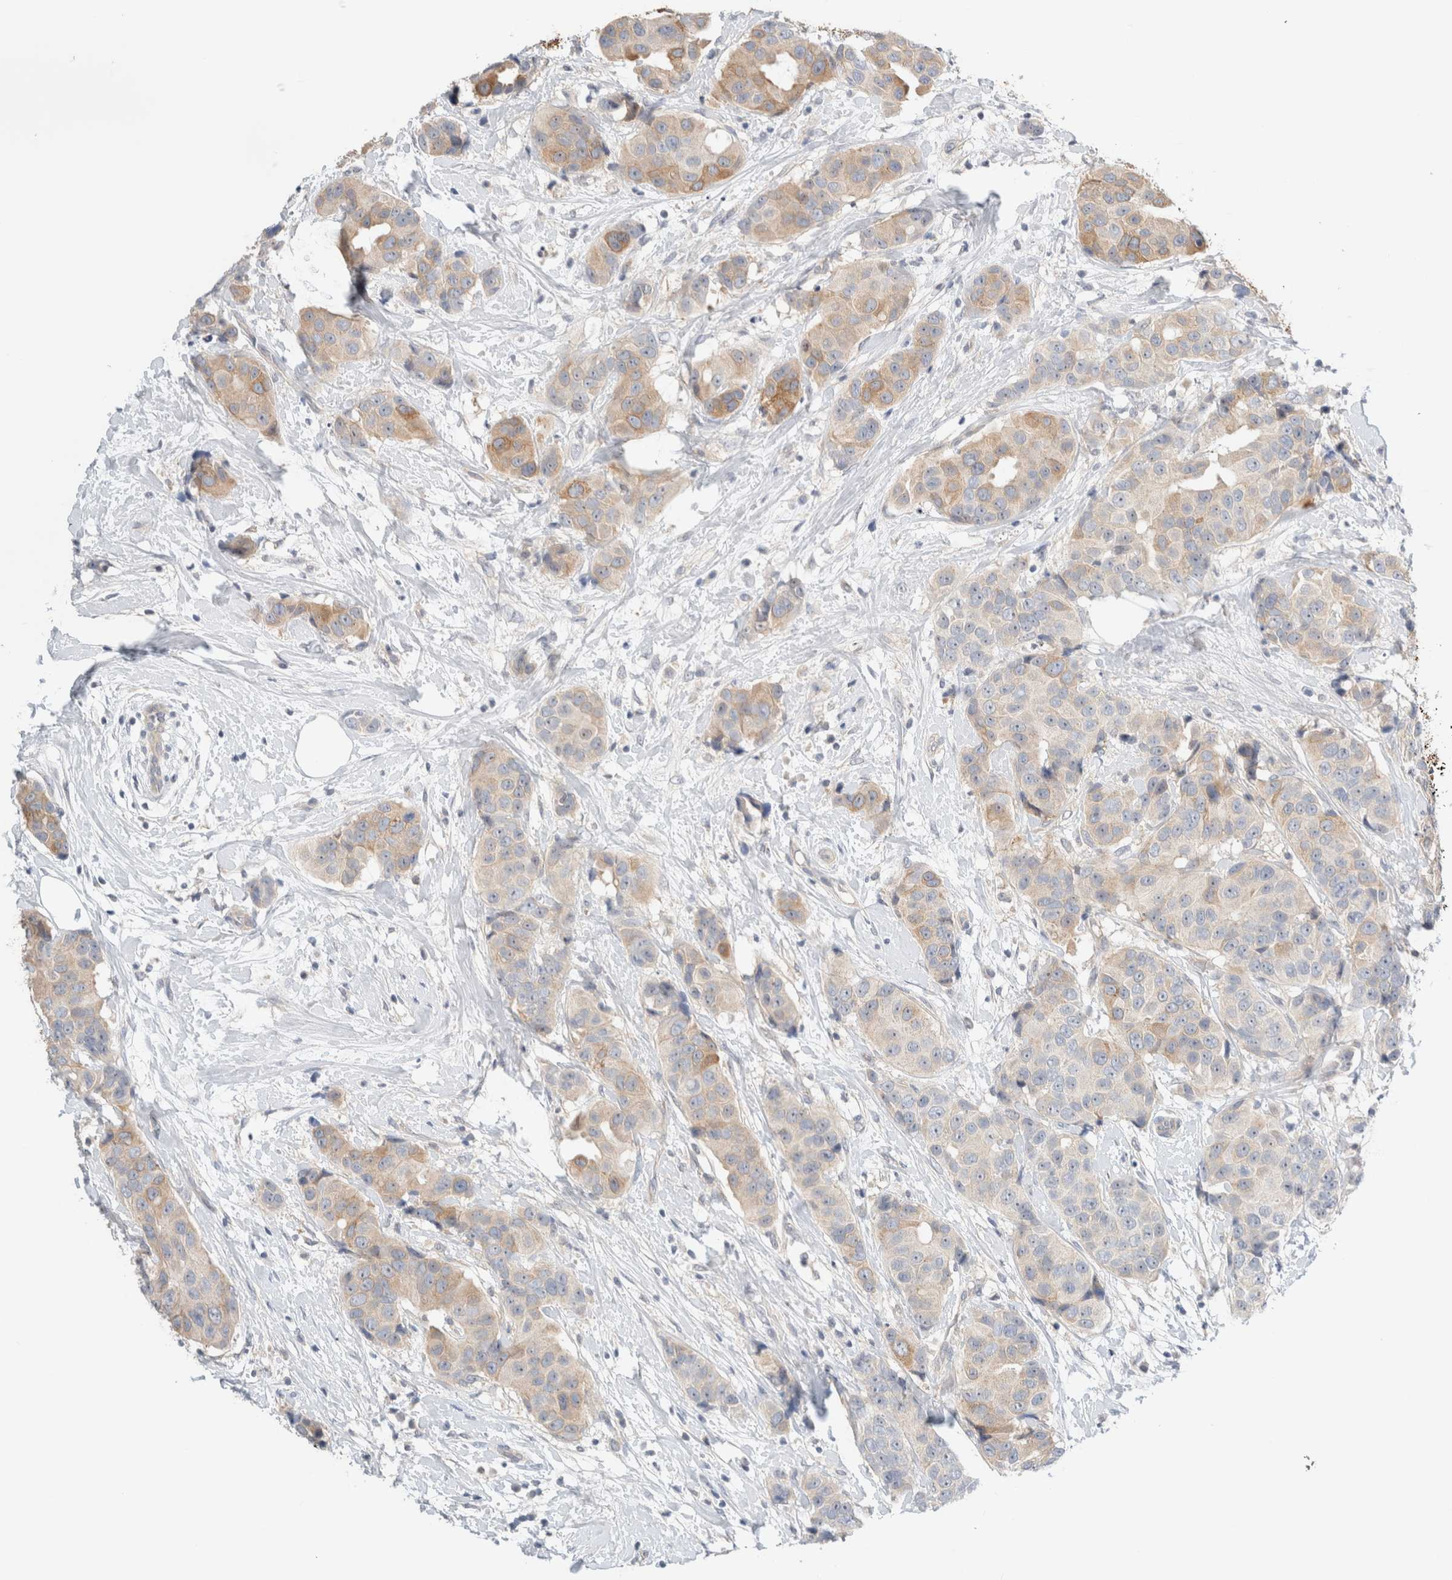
{"staining": {"intensity": "moderate", "quantity": "25%-75%", "location": "cytoplasmic/membranous"}, "tissue": "breast cancer", "cell_type": "Tumor cells", "image_type": "cancer", "snomed": [{"axis": "morphology", "description": "Normal tissue, NOS"}, {"axis": "morphology", "description": "Duct carcinoma"}, {"axis": "topography", "description": "Breast"}], "caption": "Immunohistochemical staining of human breast cancer (infiltrating ductal carcinoma) shows moderate cytoplasmic/membranous protein positivity in about 25%-75% of tumor cells. Nuclei are stained in blue.", "gene": "SDR16C5", "patient": {"sex": "female", "age": 39}}